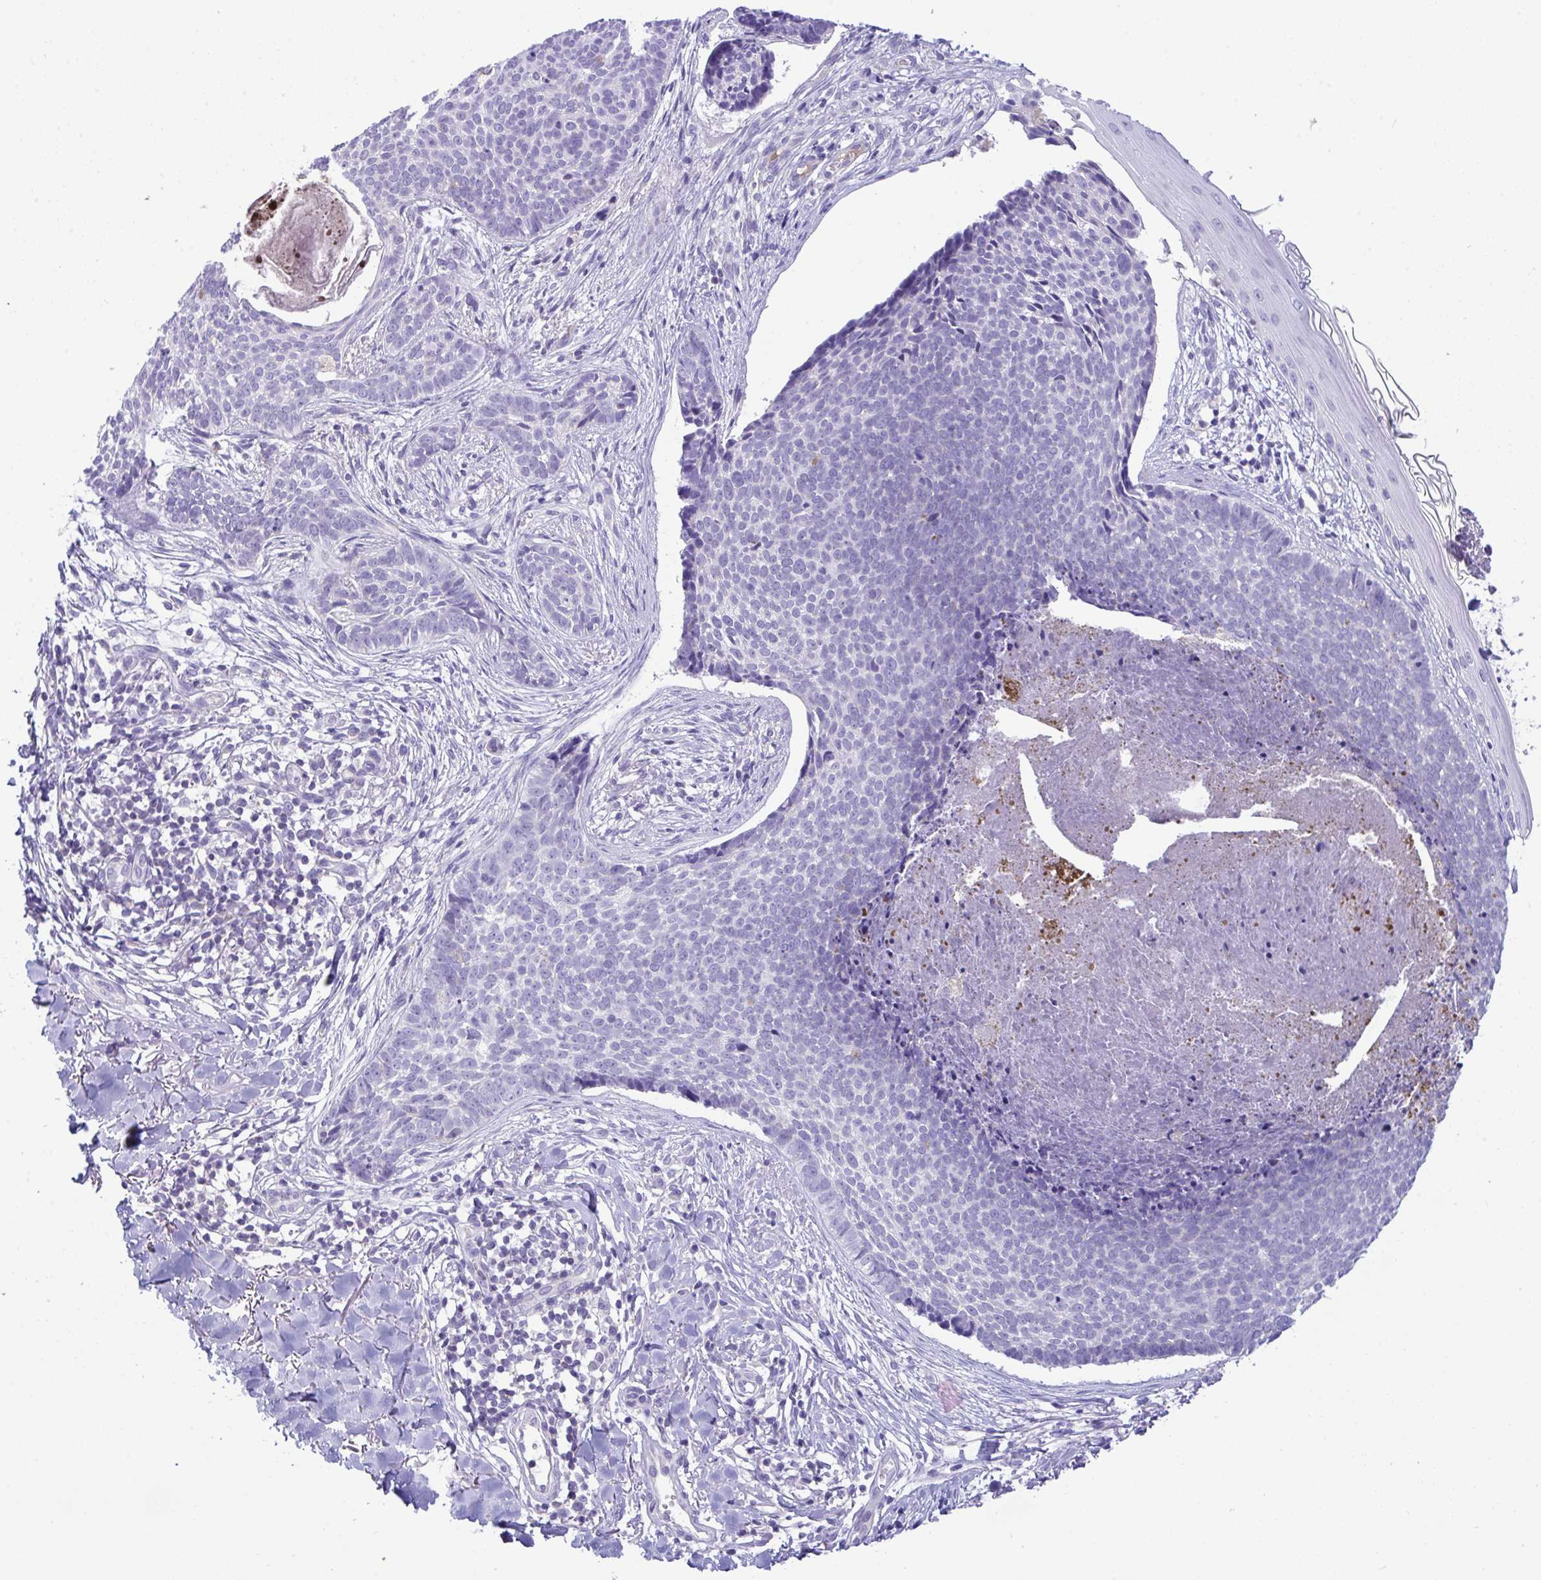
{"staining": {"intensity": "negative", "quantity": "none", "location": "none"}, "tissue": "skin cancer", "cell_type": "Tumor cells", "image_type": "cancer", "snomed": [{"axis": "morphology", "description": "Basal cell carcinoma"}, {"axis": "topography", "description": "Skin"}, {"axis": "topography", "description": "Skin of back"}], "caption": "Tumor cells show no significant protein staining in skin cancer (basal cell carcinoma). (DAB (3,3'-diaminobenzidine) IHC visualized using brightfield microscopy, high magnification).", "gene": "PLA2G12B", "patient": {"sex": "male", "age": 81}}